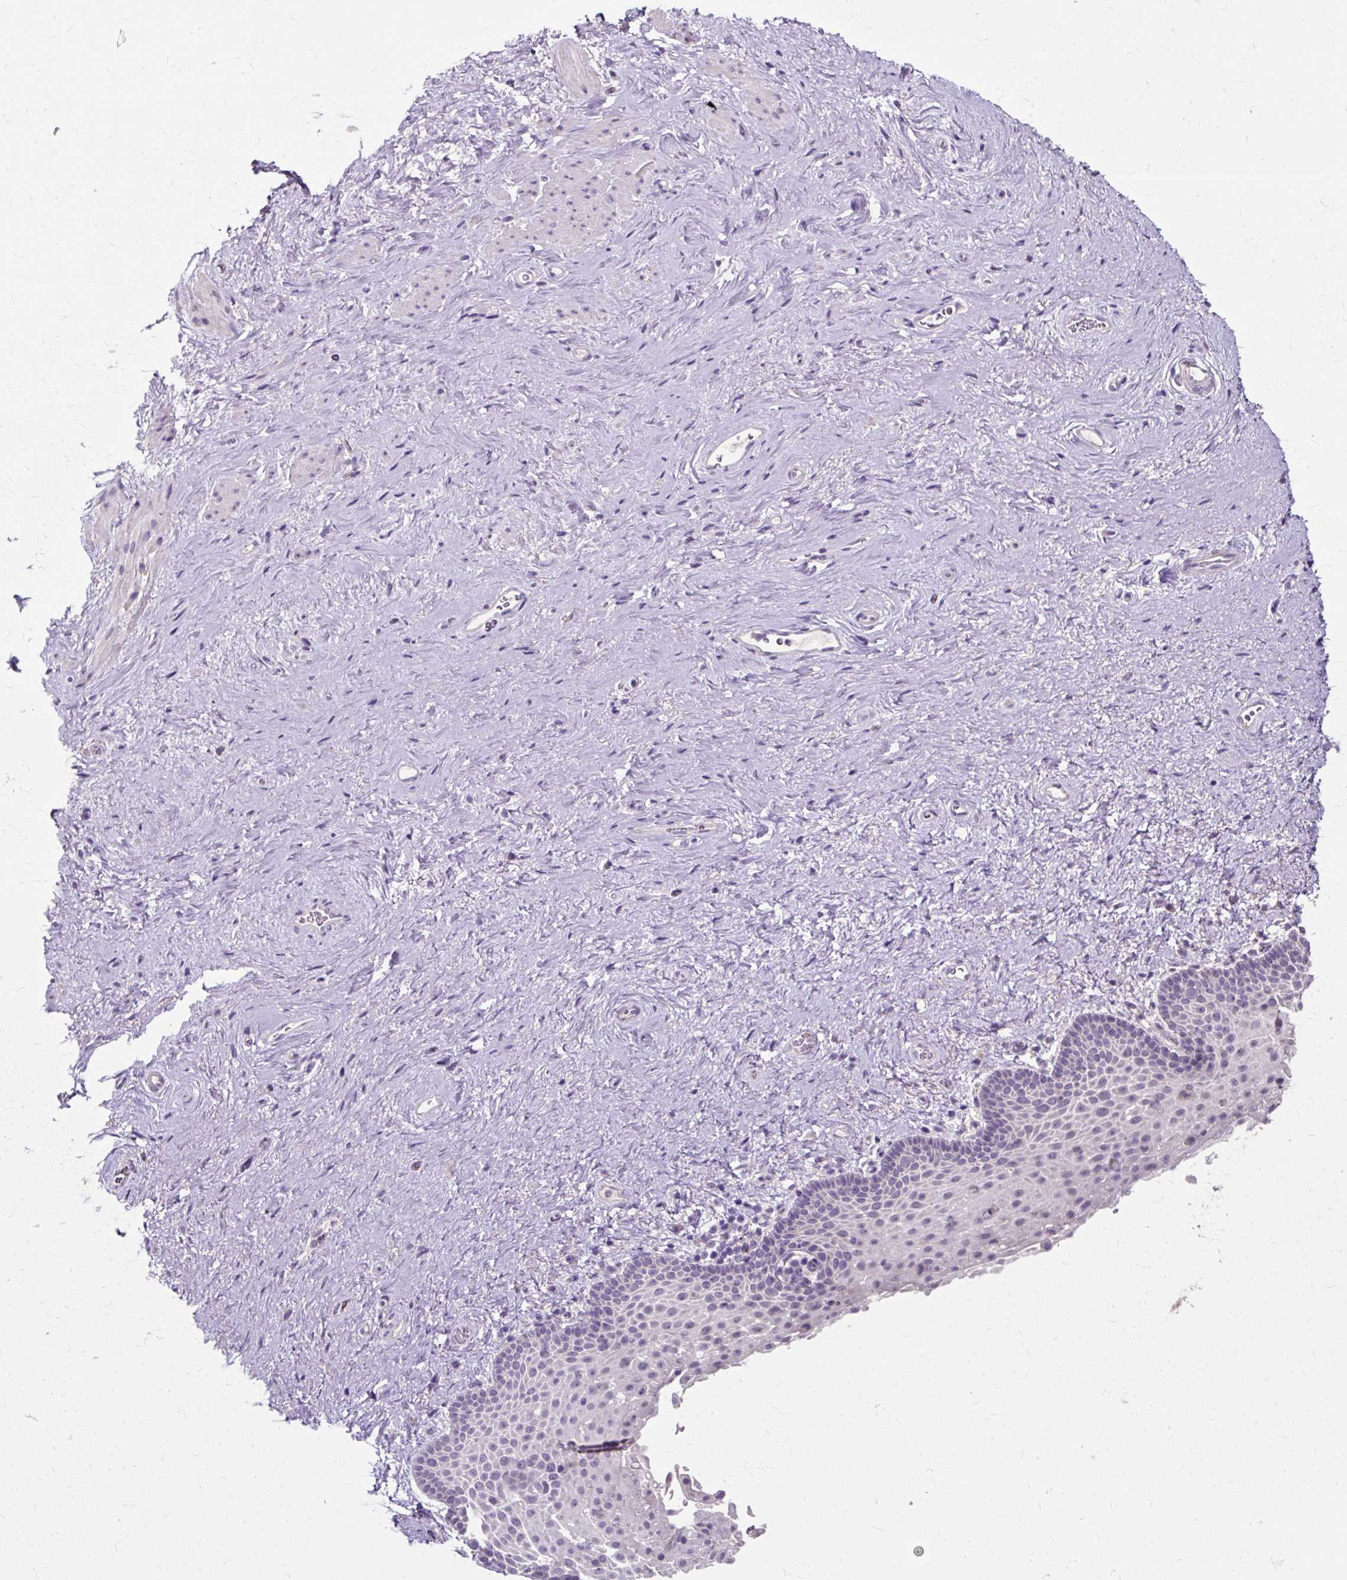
{"staining": {"intensity": "negative", "quantity": "none", "location": "none"}, "tissue": "vagina", "cell_type": "Squamous epithelial cells", "image_type": "normal", "snomed": [{"axis": "morphology", "description": "Normal tissue, NOS"}, {"axis": "topography", "description": "Vagina"}], "caption": "Immunohistochemistry image of unremarkable human vagina stained for a protein (brown), which reveals no positivity in squamous epithelial cells.", "gene": "KLHL24", "patient": {"sex": "female", "age": 61}}